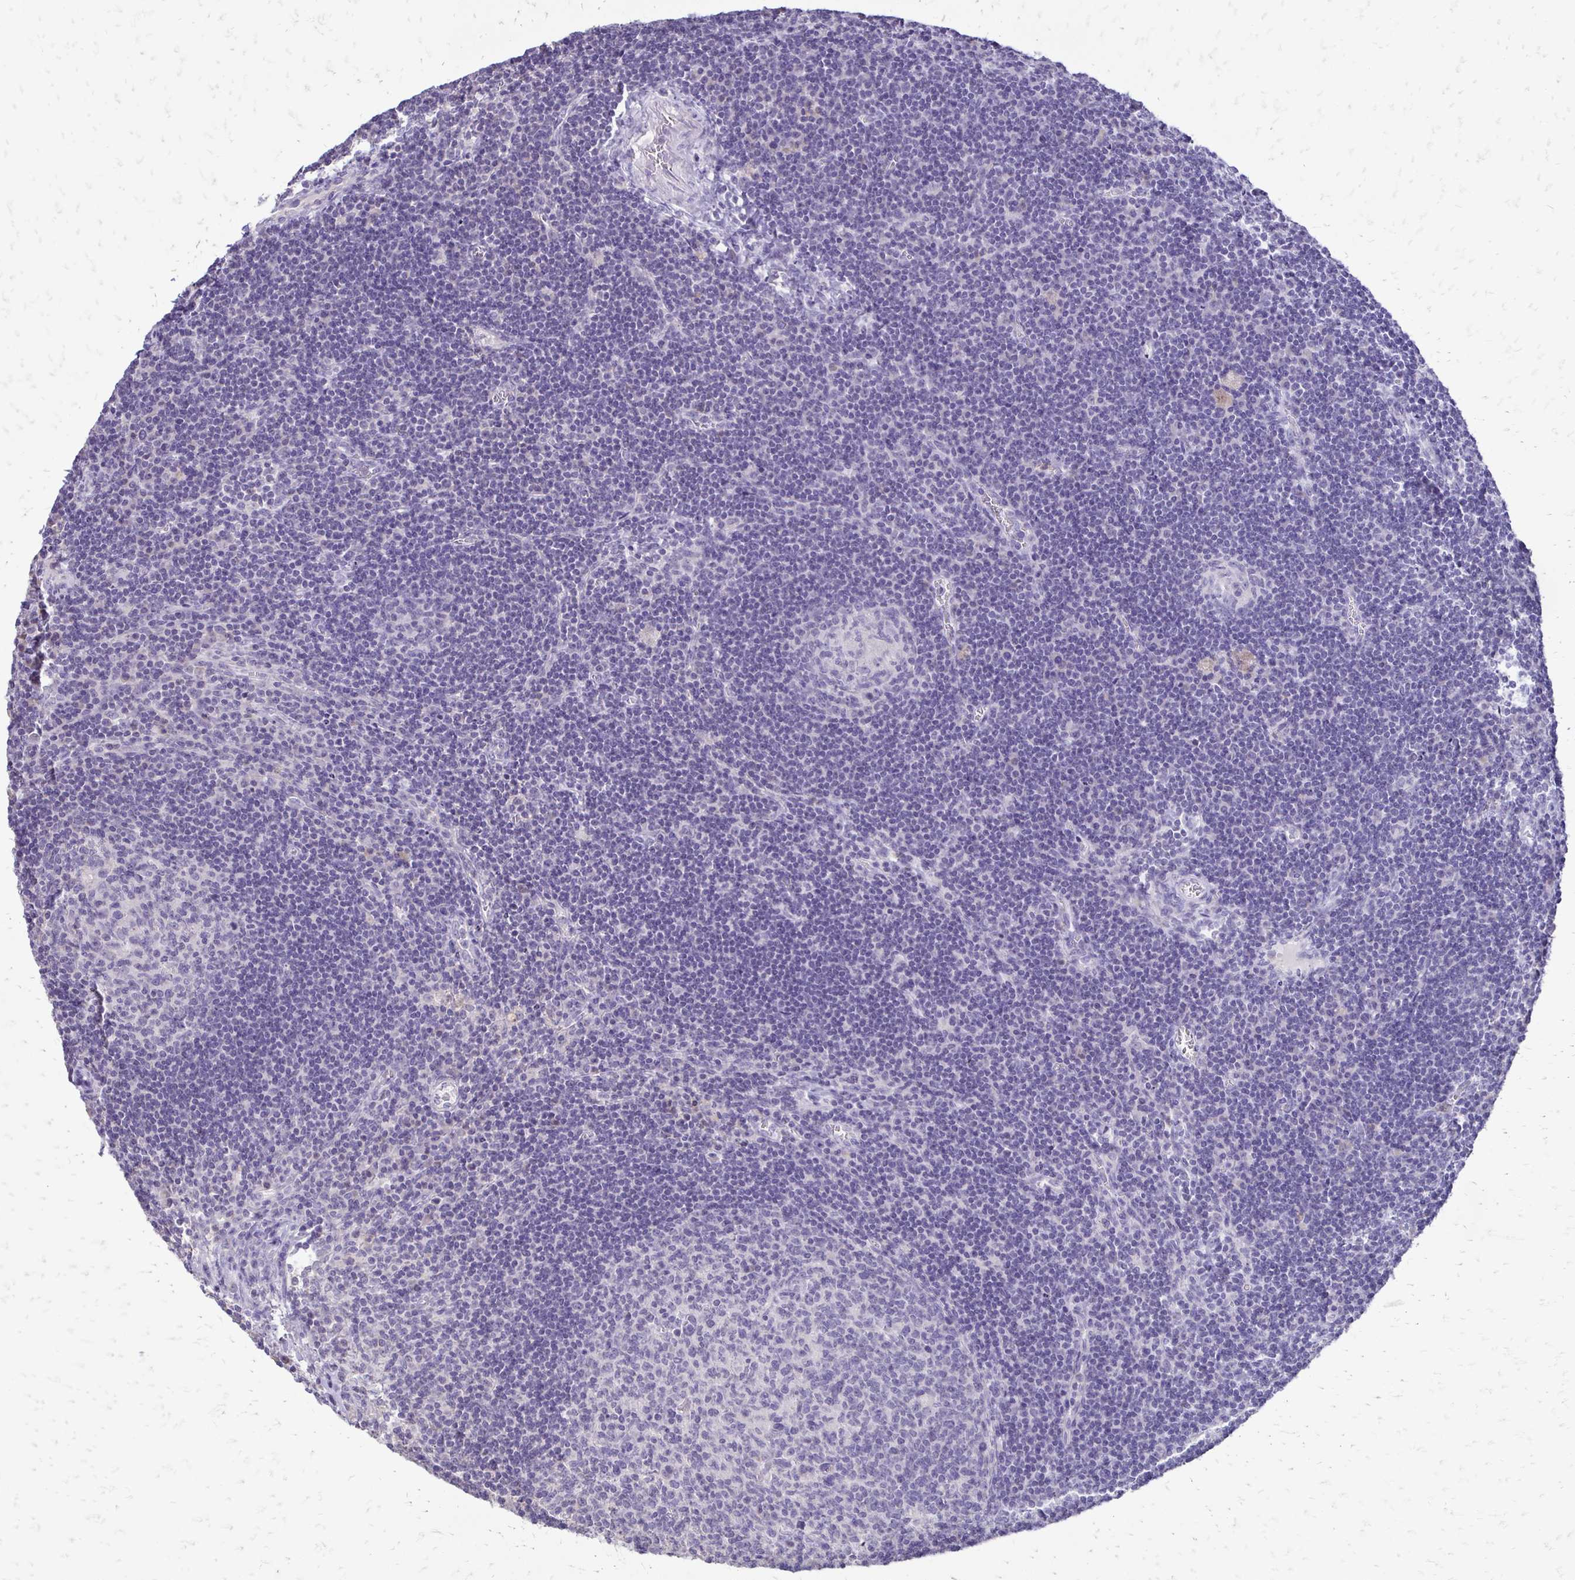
{"staining": {"intensity": "negative", "quantity": "none", "location": "none"}, "tissue": "lymph node", "cell_type": "Germinal center cells", "image_type": "normal", "snomed": [{"axis": "morphology", "description": "Normal tissue, NOS"}, {"axis": "topography", "description": "Lymph node"}], "caption": "Immunohistochemistry (IHC) image of benign lymph node: human lymph node stained with DAB (3,3'-diaminobenzidine) displays no significant protein staining in germinal center cells.", "gene": "ALPG", "patient": {"sex": "male", "age": 67}}